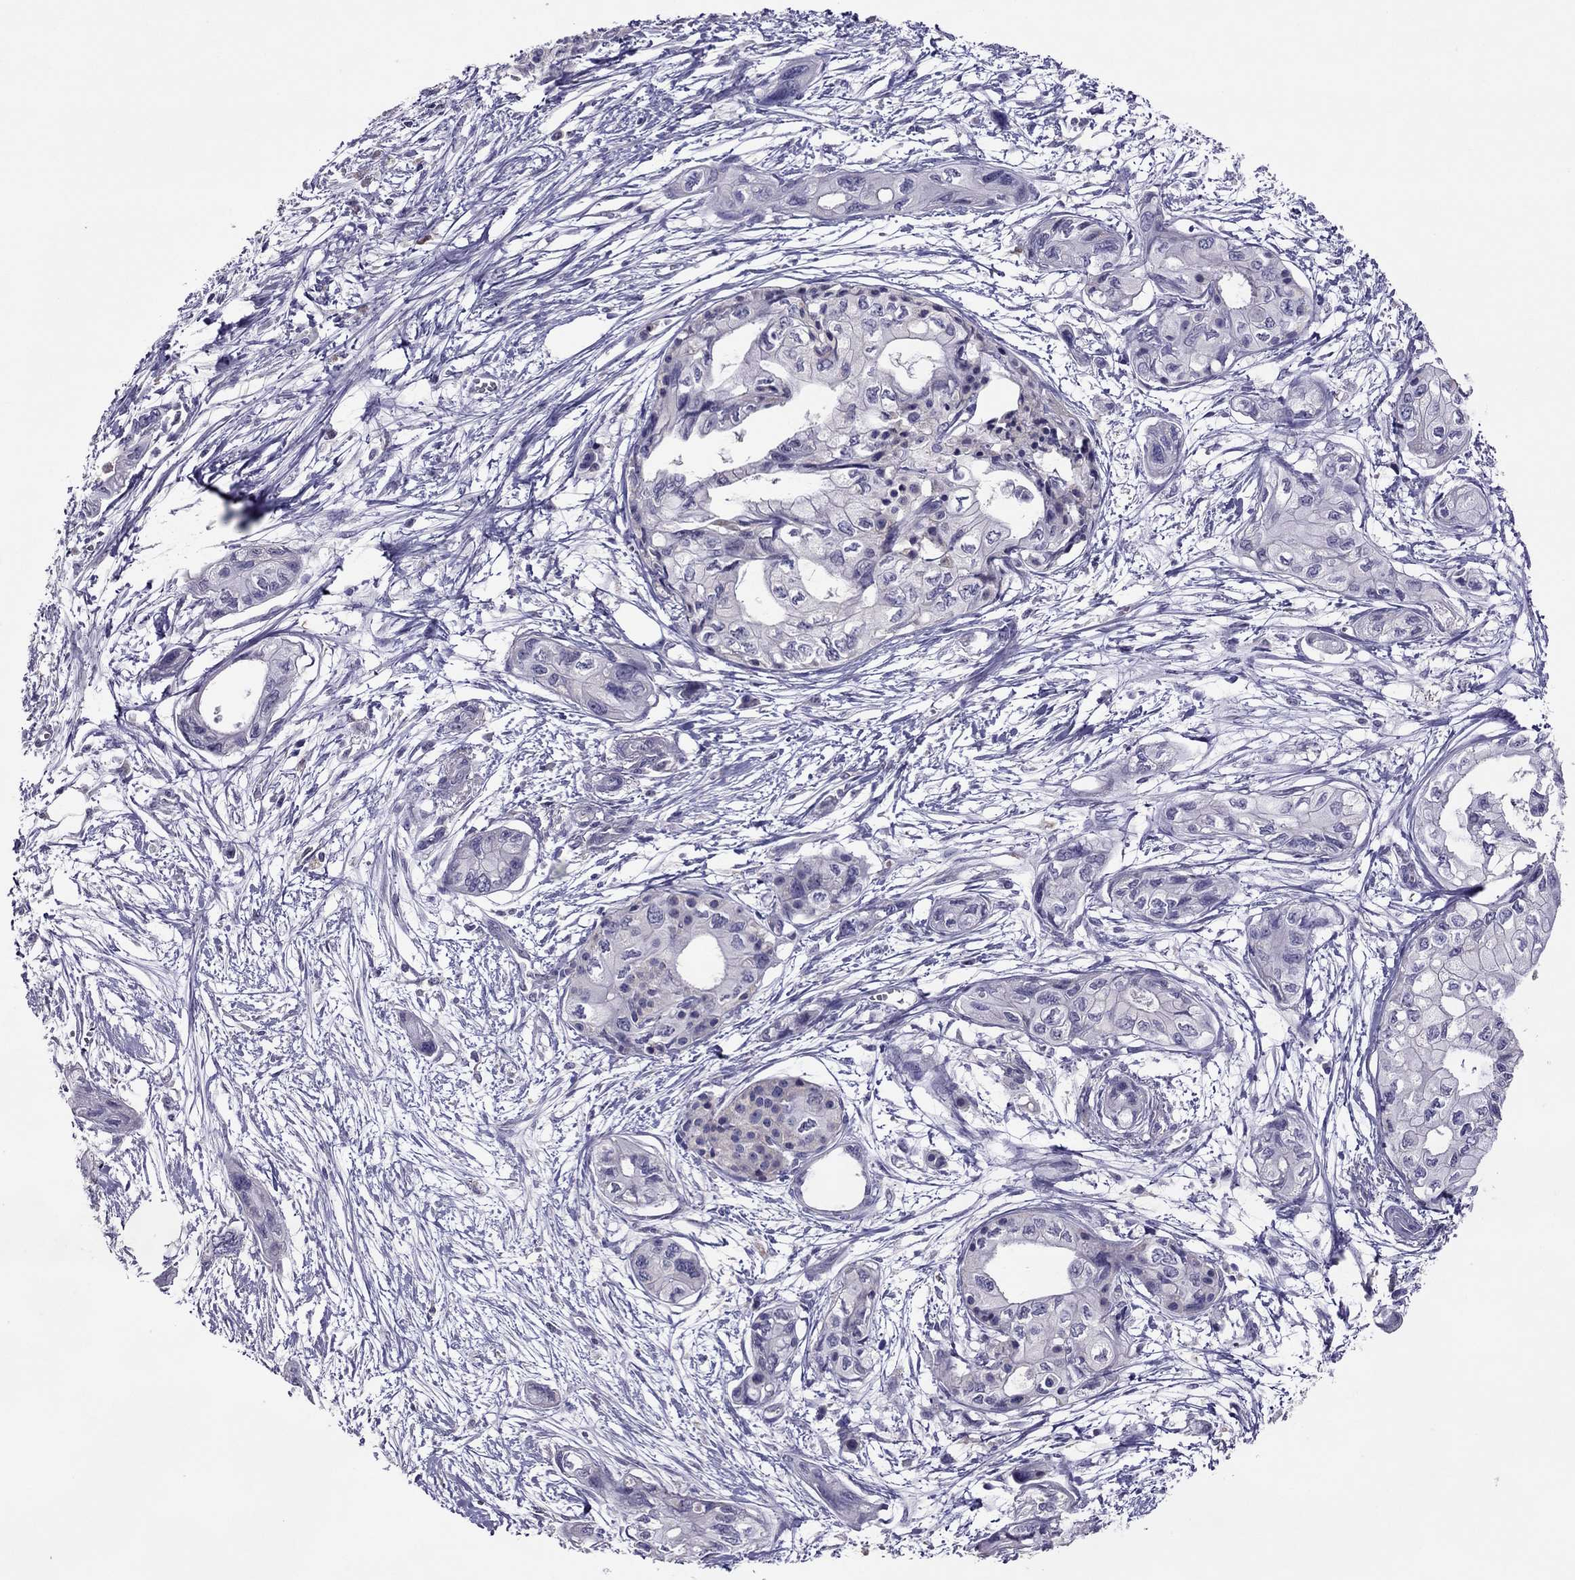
{"staining": {"intensity": "negative", "quantity": "none", "location": "none"}, "tissue": "pancreatic cancer", "cell_type": "Tumor cells", "image_type": "cancer", "snomed": [{"axis": "morphology", "description": "Adenocarcinoma, NOS"}, {"axis": "topography", "description": "Pancreas"}], "caption": "An IHC histopathology image of adenocarcinoma (pancreatic) is shown. There is no staining in tumor cells of adenocarcinoma (pancreatic).", "gene": "LRRC46", "patient": {"sex": "female", "age": 76}}